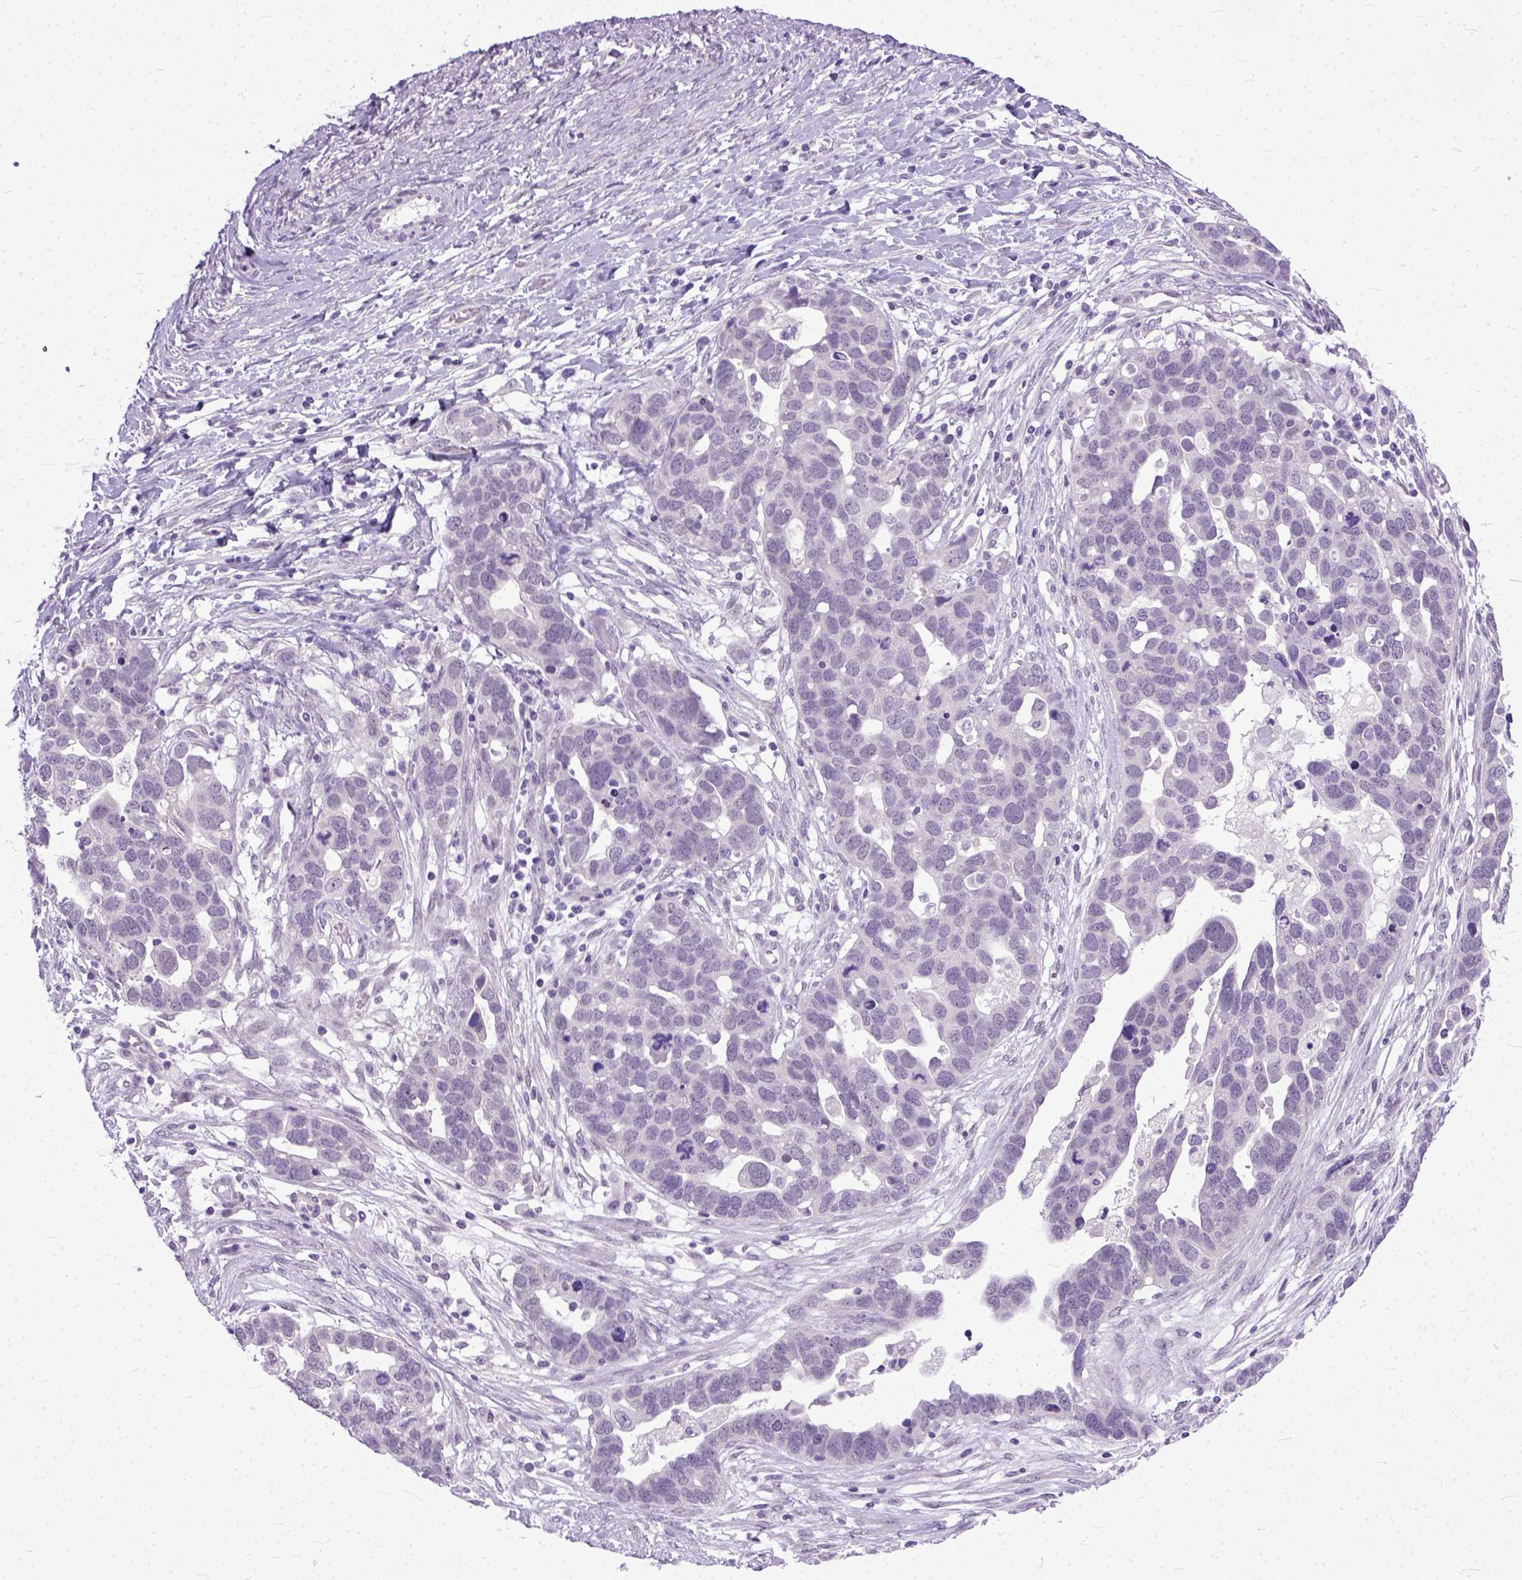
{"staining": {"intensity": "negative", "quantity": "none", "location": "none"}, "tissue": "ovarian cancer", "cell_type": "Tumor cells", "image_type": "cancer", "snomed": [{"axis": "morphology", "description": "Cystadenocarcinoma, serous, NOS"}, {"axis": "topography", "description": "Ovary"}], "caption": "Tumor cells show no significant expression in ovarian cancer (serous cystadenocarcinoma).", "gene": "TCEAL7", "patient": {"sex": "female", "age": 54}}